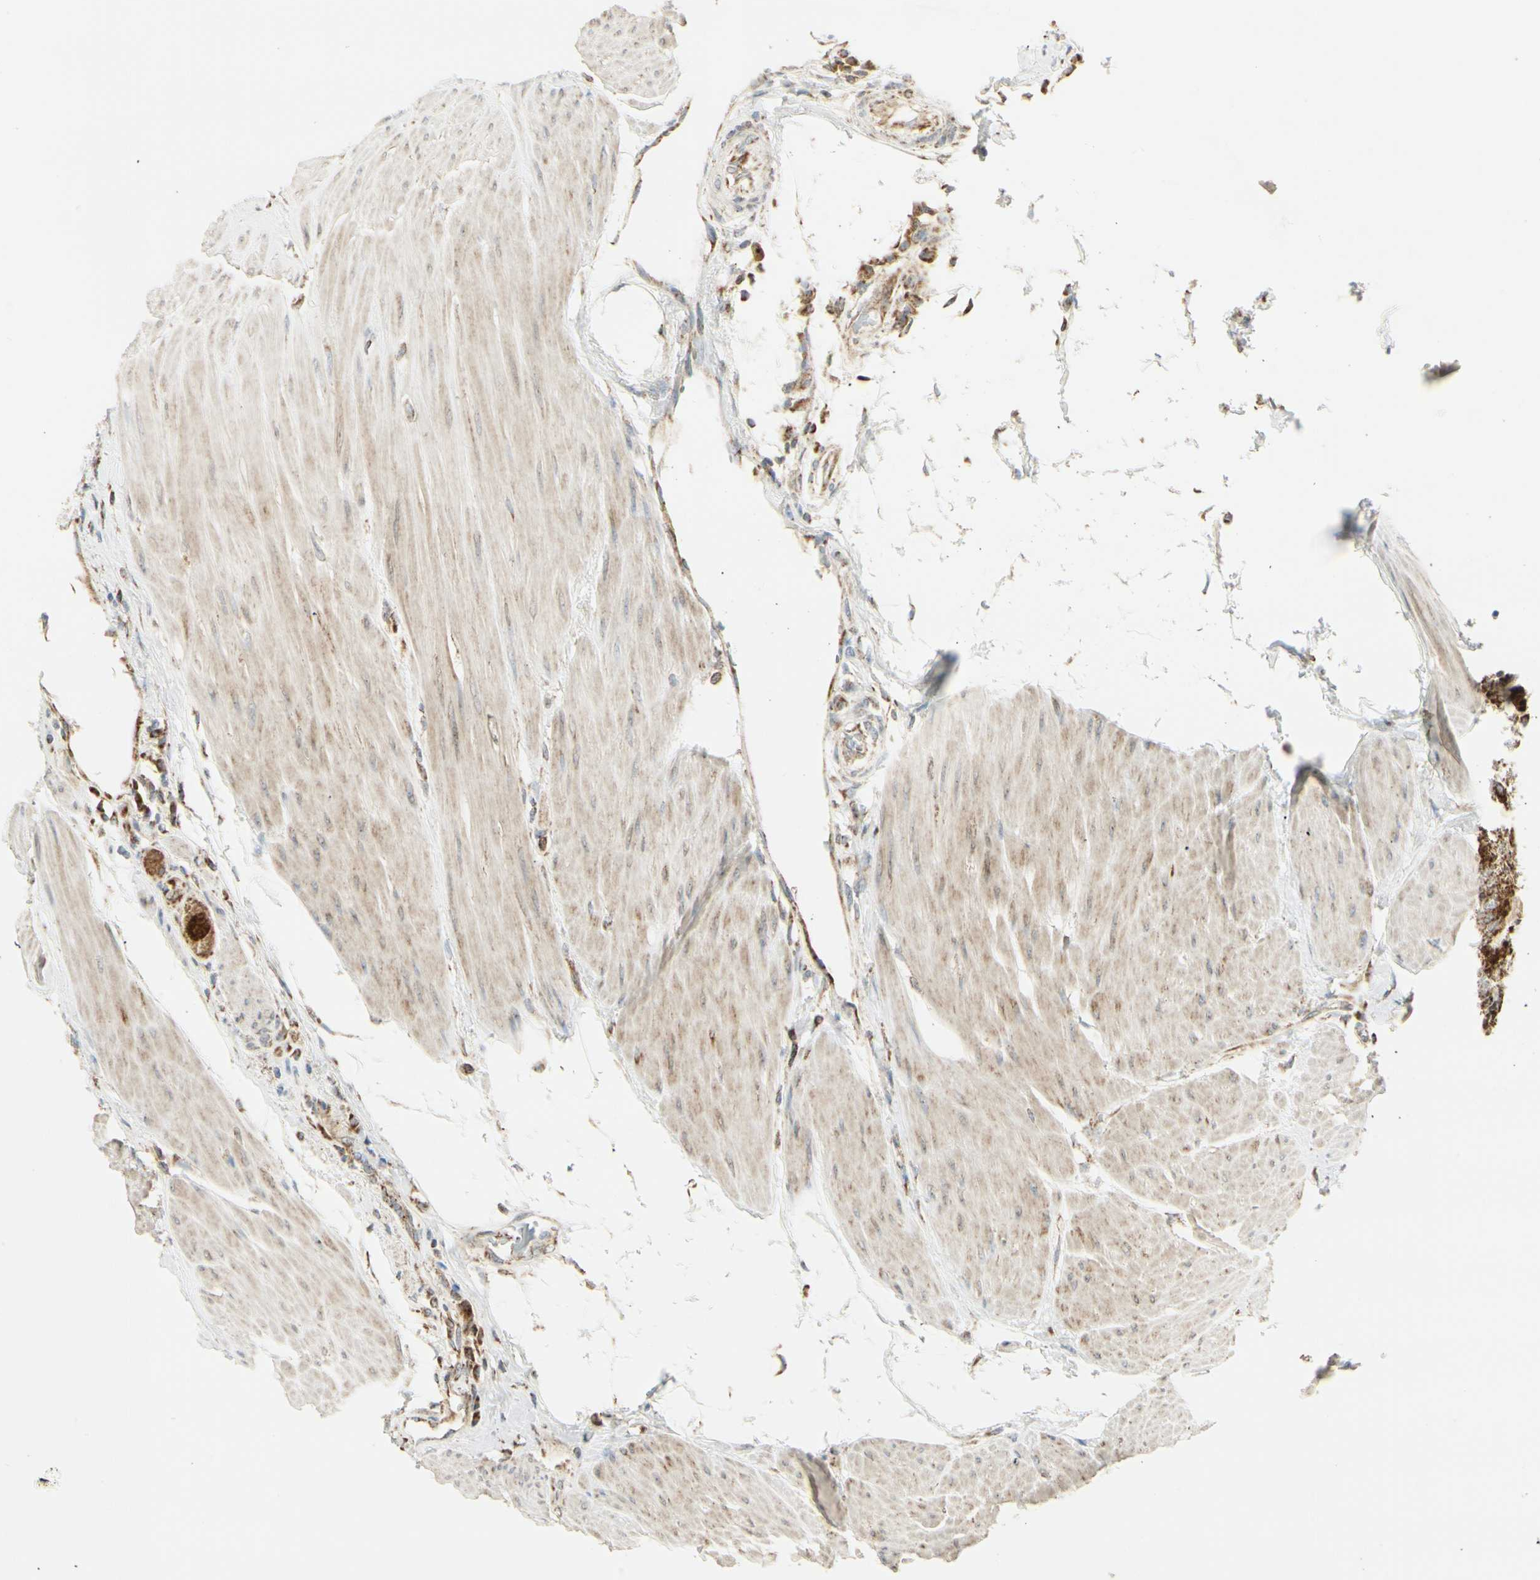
{"staining": {"intensity": "strong", "quantity": ">75%", "location": "cytoplasmic/membranous"}, "tissue": "colorectal cancer", "cell_type": "Tumor cells", "image_type": "cancer", "snomed": [{"axis": "morphology", "description": "Adenocarcinoma, NOS"}, {"axis": "topography", "description": "Rectum"}], "caption": "Protein staining reveals strong cytoplasmic/membranous expression in about >75% of tumor cells in adenocarcinoma (colorectal).", "gene": "ANKS6", "patient": {"sex": "male", "age": 63}}